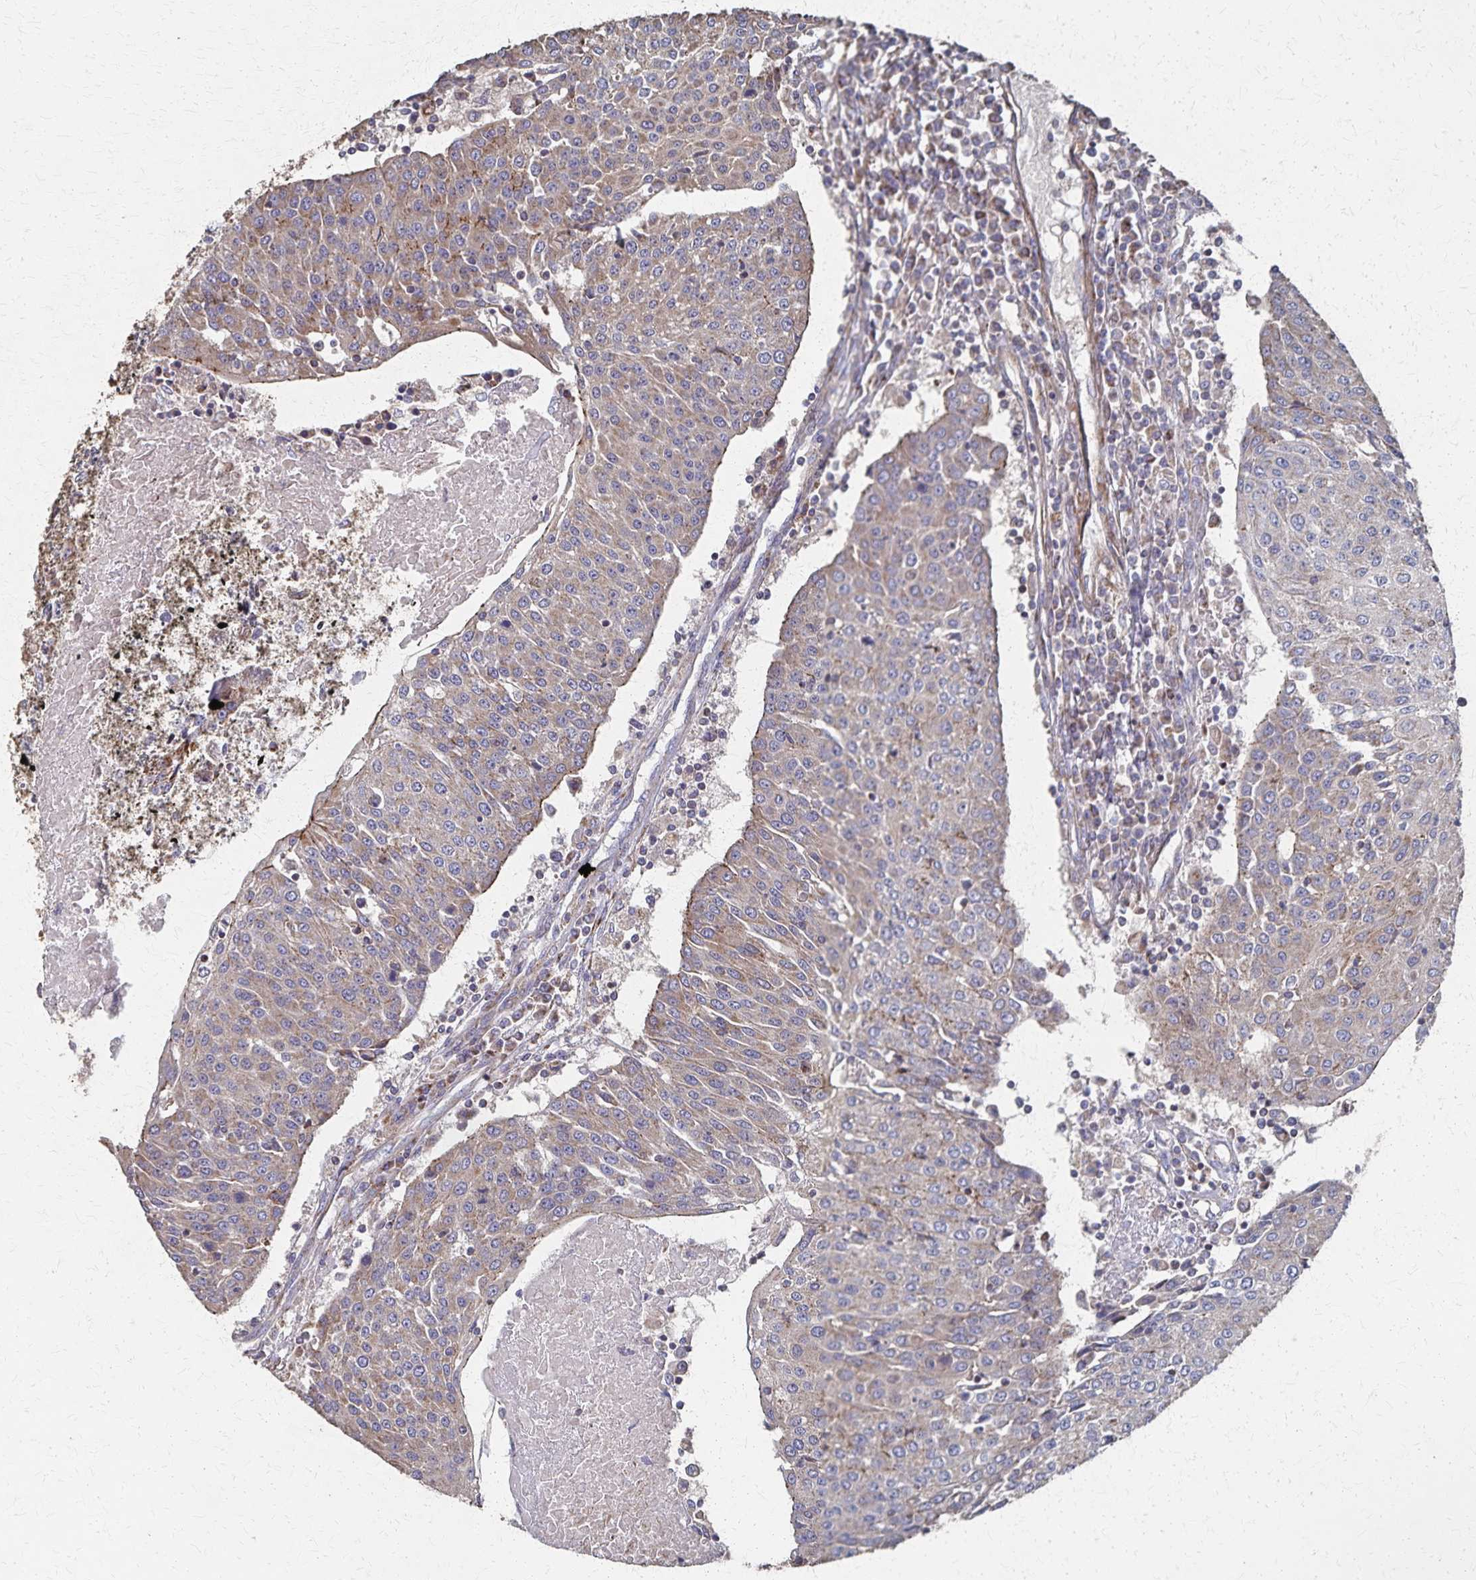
{"staining": {"intensity": "weak", "quantity": "25%-75%", "location": "cytoplasmic/membranous"}, "tissue": "urothelial cancer", "cell_type": "Tumor cells", "image_type": "cancer", "snomed": [{"axis": "morphology", "description": "Urothelial carcinoma, High grade"}, {"axis": "topography", "description": "Urinary bladder"}], "caption": "Protein expression analysis of high-grade urothelial carcinoma displays weak cytoplasmic/membranous positivity in approximately 25%-75% of tumor cells.", "gene": "PGAP2", "patient": {"sex": "female", "age": 85}}